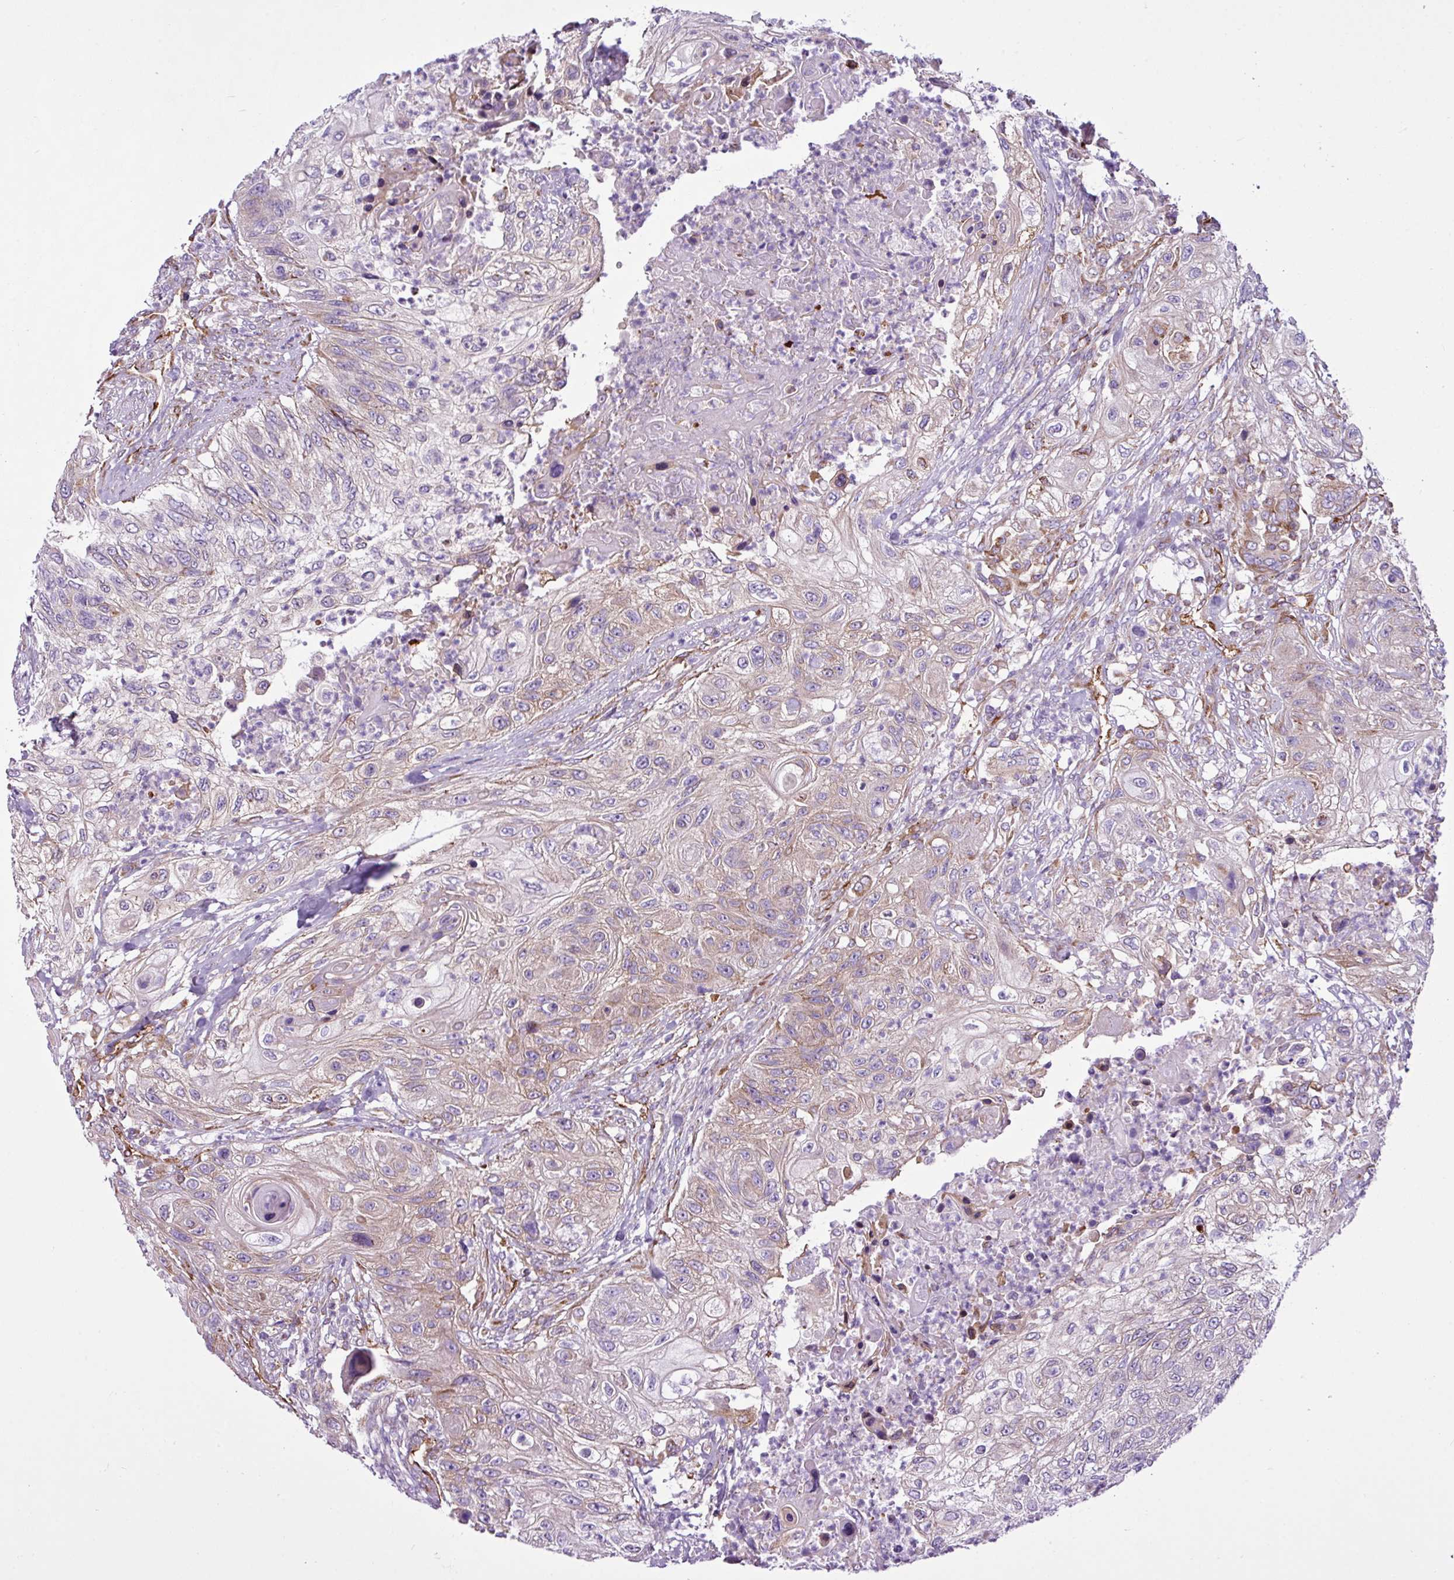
{"staining": {"intensity": "moderate", "quantity": "25%-75%", "location": "cytoplasmic/membranous"}, "tissue": "urothelial cancer", "cell_type": "Tumor cells", "image_type": "cancer", "snomed": [{"axis": "morphology", "description": "Urothelial carcinoma, High grade"}, {"axis": "topography", "description": "Urinary bladder"}], "caption": "Immunohistochemical staining of urothelial cancer displays medium levels of moderate cytoplasmic/membranous positivity in approximately 25%-75% of tumor cells.", "gene": "EME2", "patient": {"sex": "female", "age": 60}}